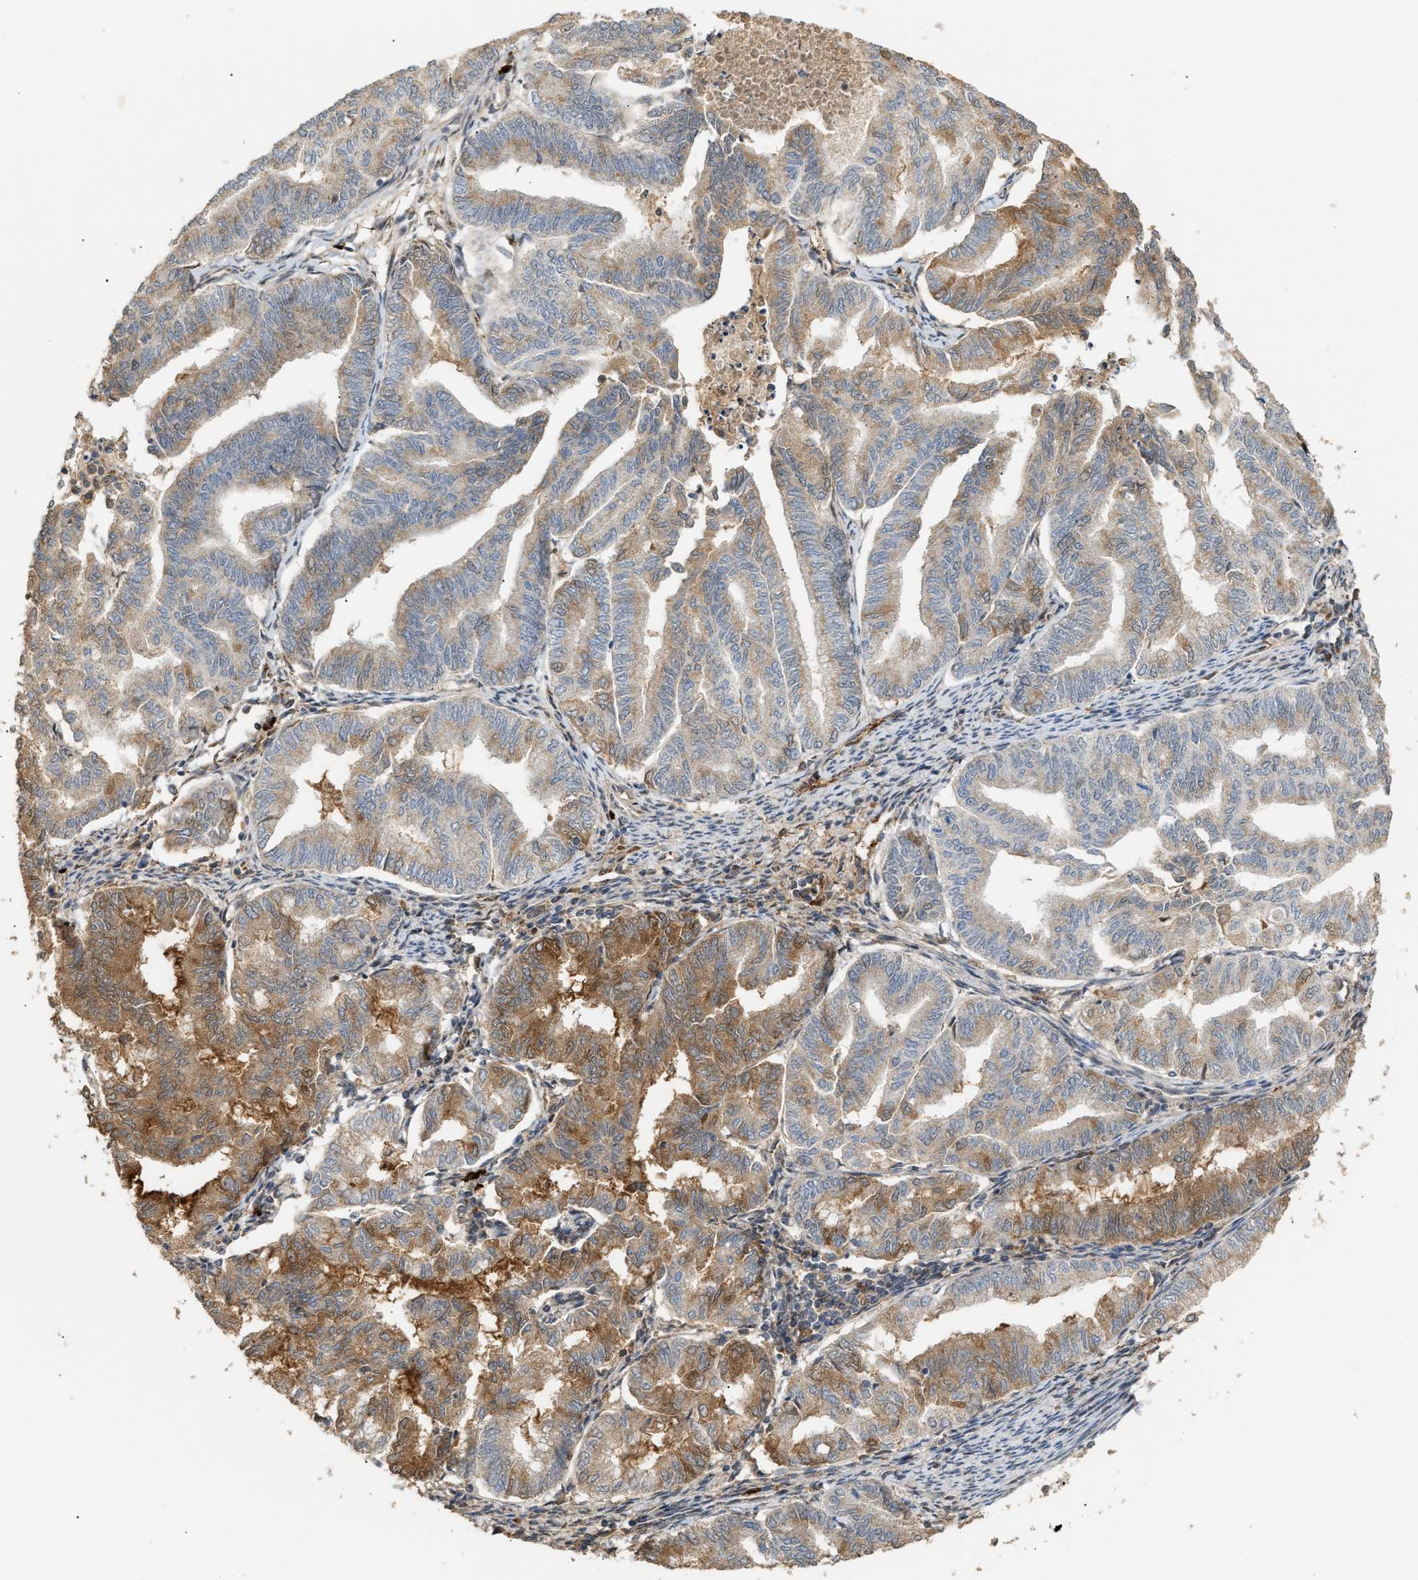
{"staining": {"intensity": "moderate", "quantity": "<25%", "location": "cytoplasmic/membranous"}, "tissue": "endometrial cancer", "cell_type": "Tumor cells", "image_type": "cancer", "snomed": [{"axis": "morphology", "description": "Adenocarcinoma, NOS"}, {"axis": "topography", "description": "Endometrium"}], "caption": "Protein expression by immunohistochemistry (IHC) demonstrates moderate cytoplasmic/membranous positivity in approximately <25% of tumor cells in endometrial cancer (adenocarcinoma). The protein is shown in brown color, while the nuclei are stained blue.", "gene": "ZFAND5", "patient": {"sex": "female", "age": 79}}